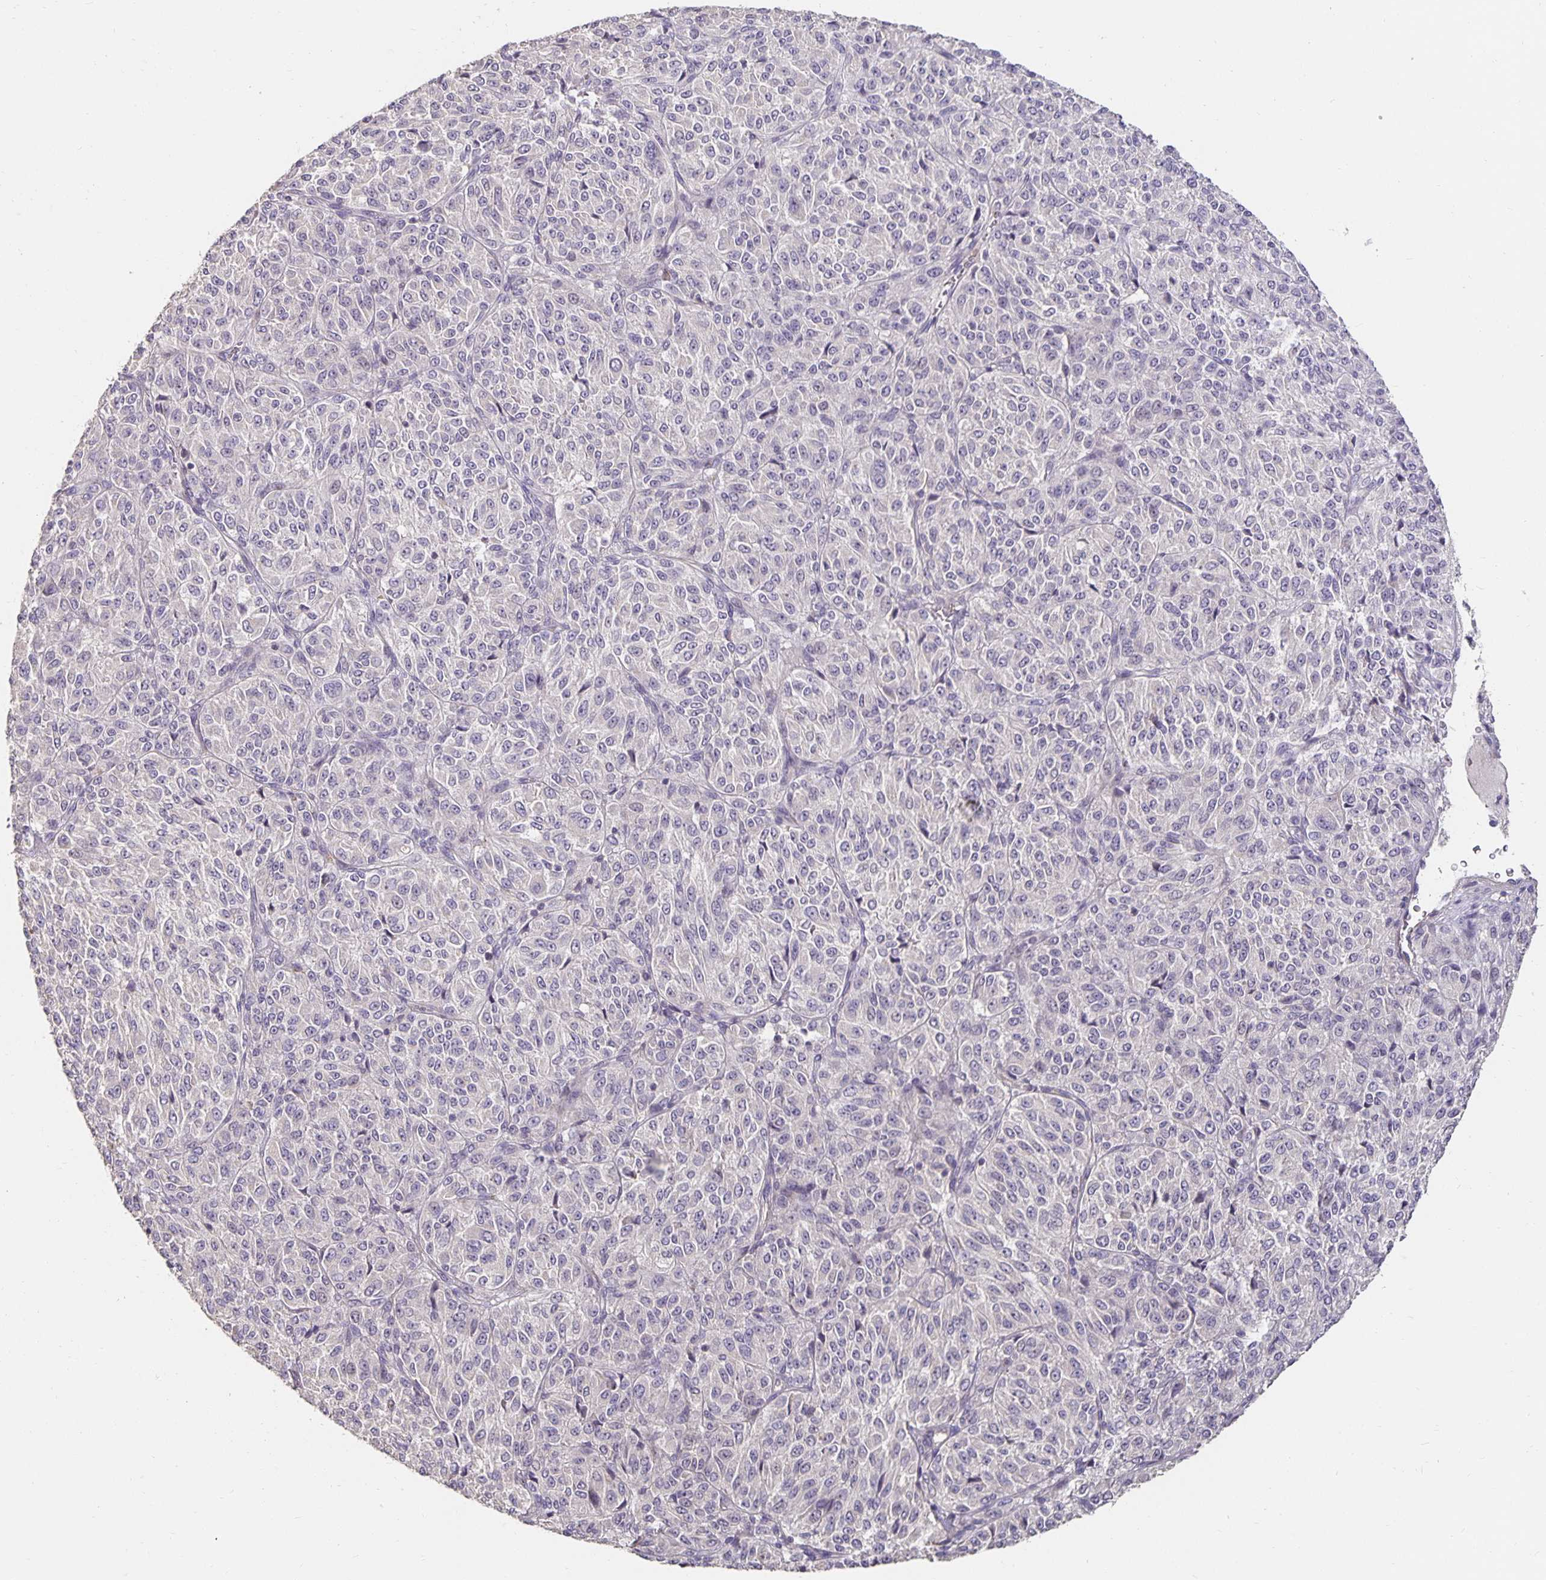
{"staining": {"intensity": "negative", "quantity": "none", "location": "none"}, "tissue": "melanoma", "cell_type": "Tumor cells", "image_type": "cancer", "snomed": [{"axis": "morphology", "description": "Malignant melanoma, Metastatic site"}, {"axis": "topography", "description": "Brain"}], "caption": "This is an immunohistochemistry (IHC) image of malignant melanoma (metastatic site). There is no staining in tumor cells.", "gene": "CST6", "patient": {"sex": "female", "age": 56}}